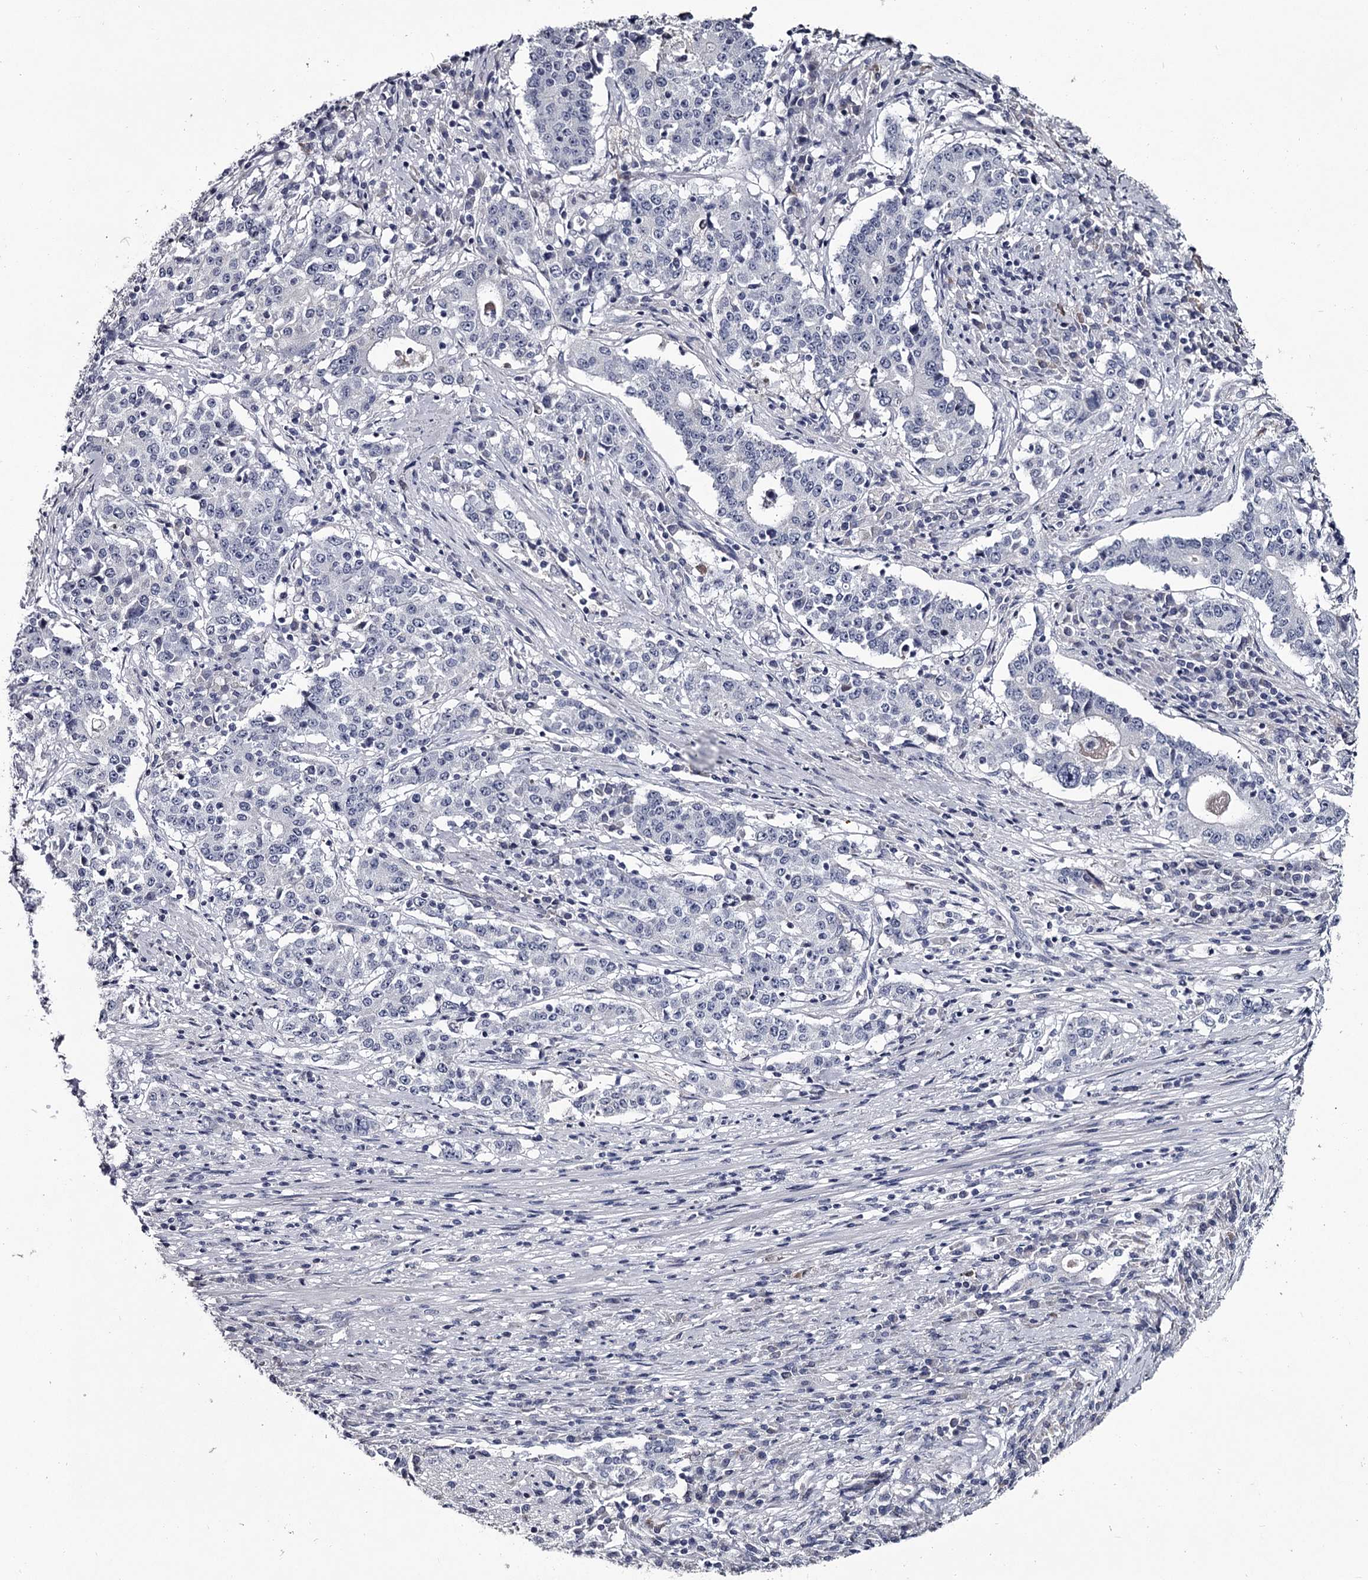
{"staining": {"intensity": "negative", "quantity": "none", "location": "none"}, "tissue": "stomach cancer", "cell_type": "Tumor cells", "image_type": "cancer", "snomed": [{"axis": "morphology", "description": "Adenocarcinoma, NOS"}, {"axis": "topography", "description": "Stomach"}], "caption": "This is an IHC micrograph of human stomach cancer (adenocarcinoma). There is no positivity in tumor cells.", "gene": "DAO", "patient": {"sex": "male", "age": 59}}